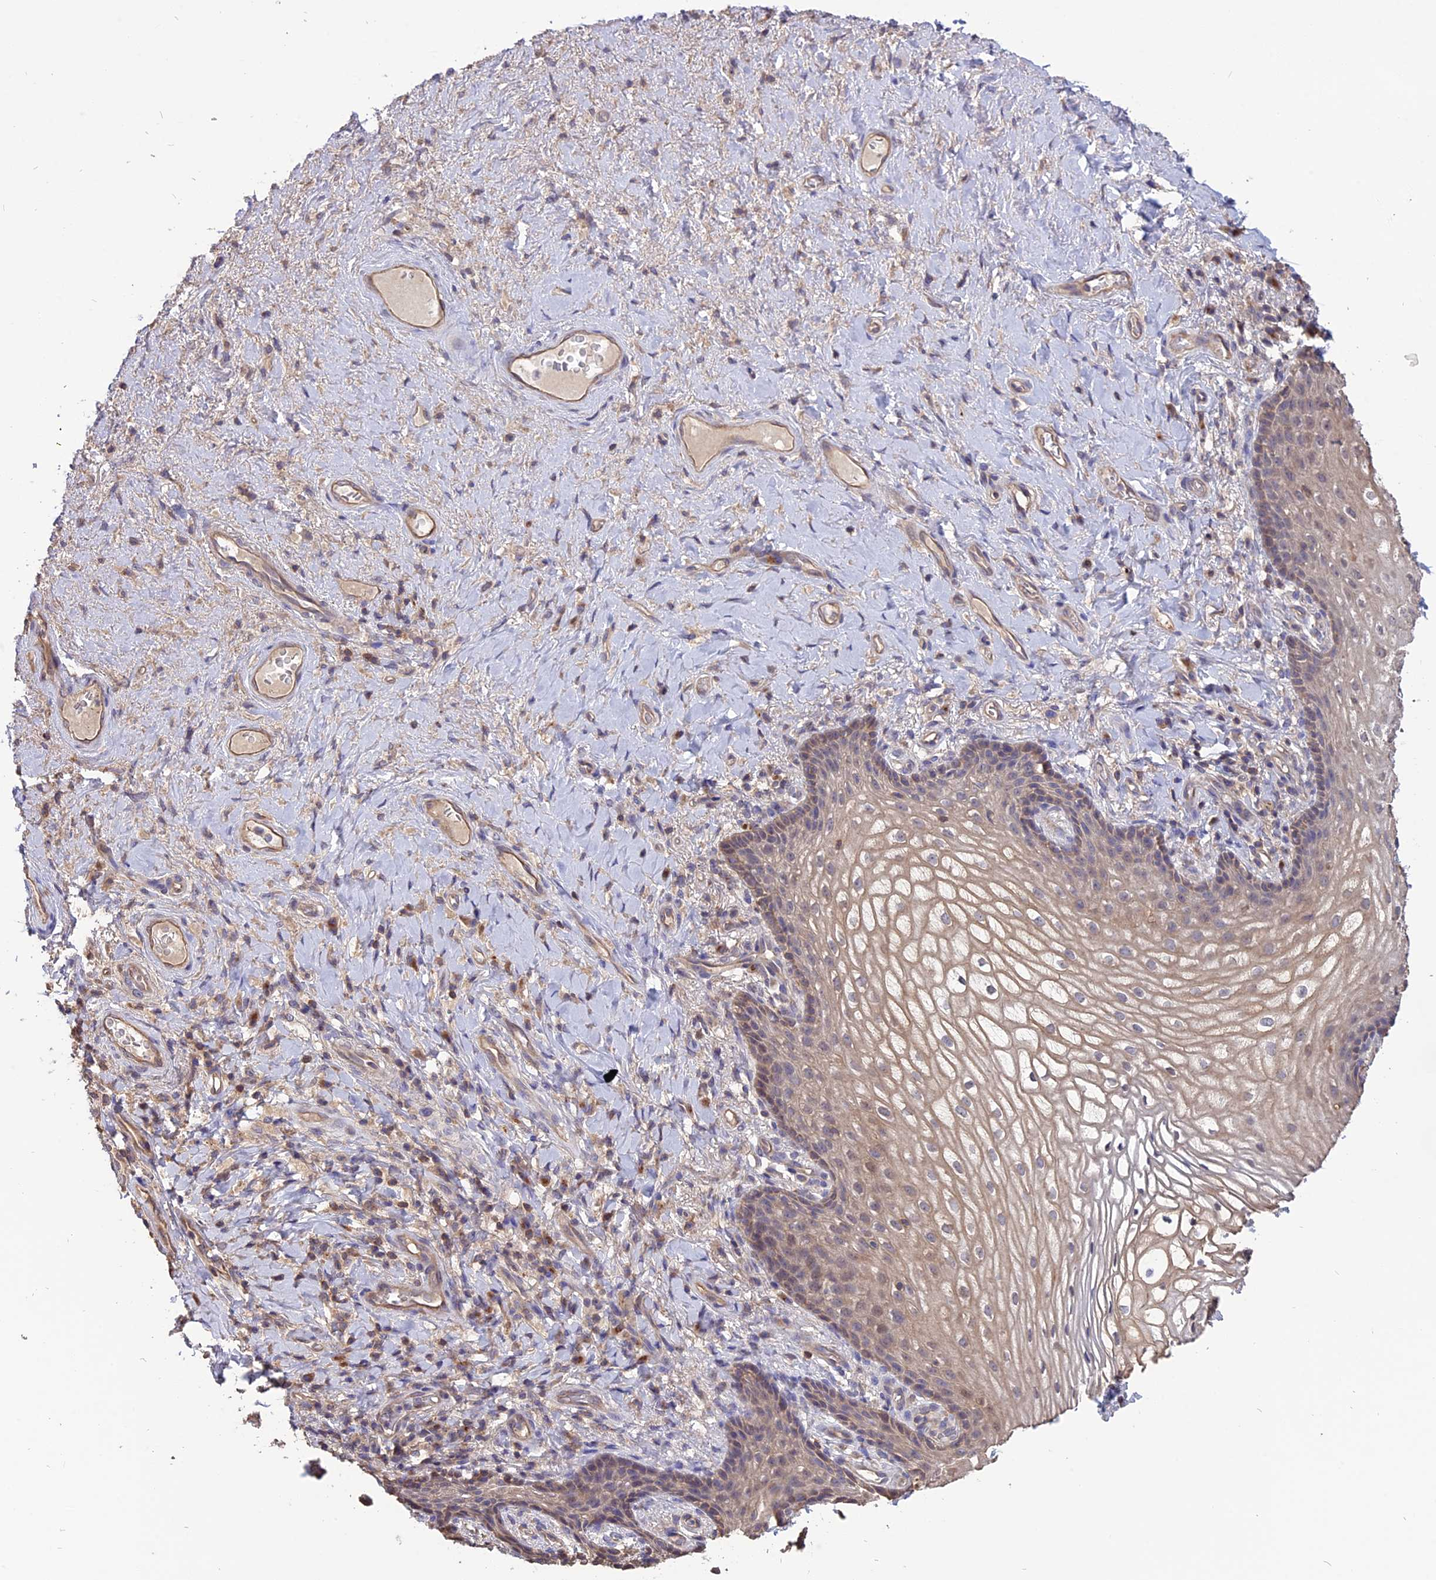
{"staining": {"intensity": "weak", "quantity": ">75%", "location": "cytoplasmic/membranous"}, "tissue": "vagina", "cell_type": "Squamous epithelial cells", "image_type": "normal", "snomed": [{"axis": "morphology", "description": "Normal tissue, NOS"}, {"axis": "topography", "description": "Vagina"}], "caption": "The histopathology image shows staining of unremarkable vagina, revealing weak cytoplasmic/membranous protein staining (brown color) within squamous epithelial cells.", "gene": "CARMIL2", "patient": {"sex": "female", "age": 60}}